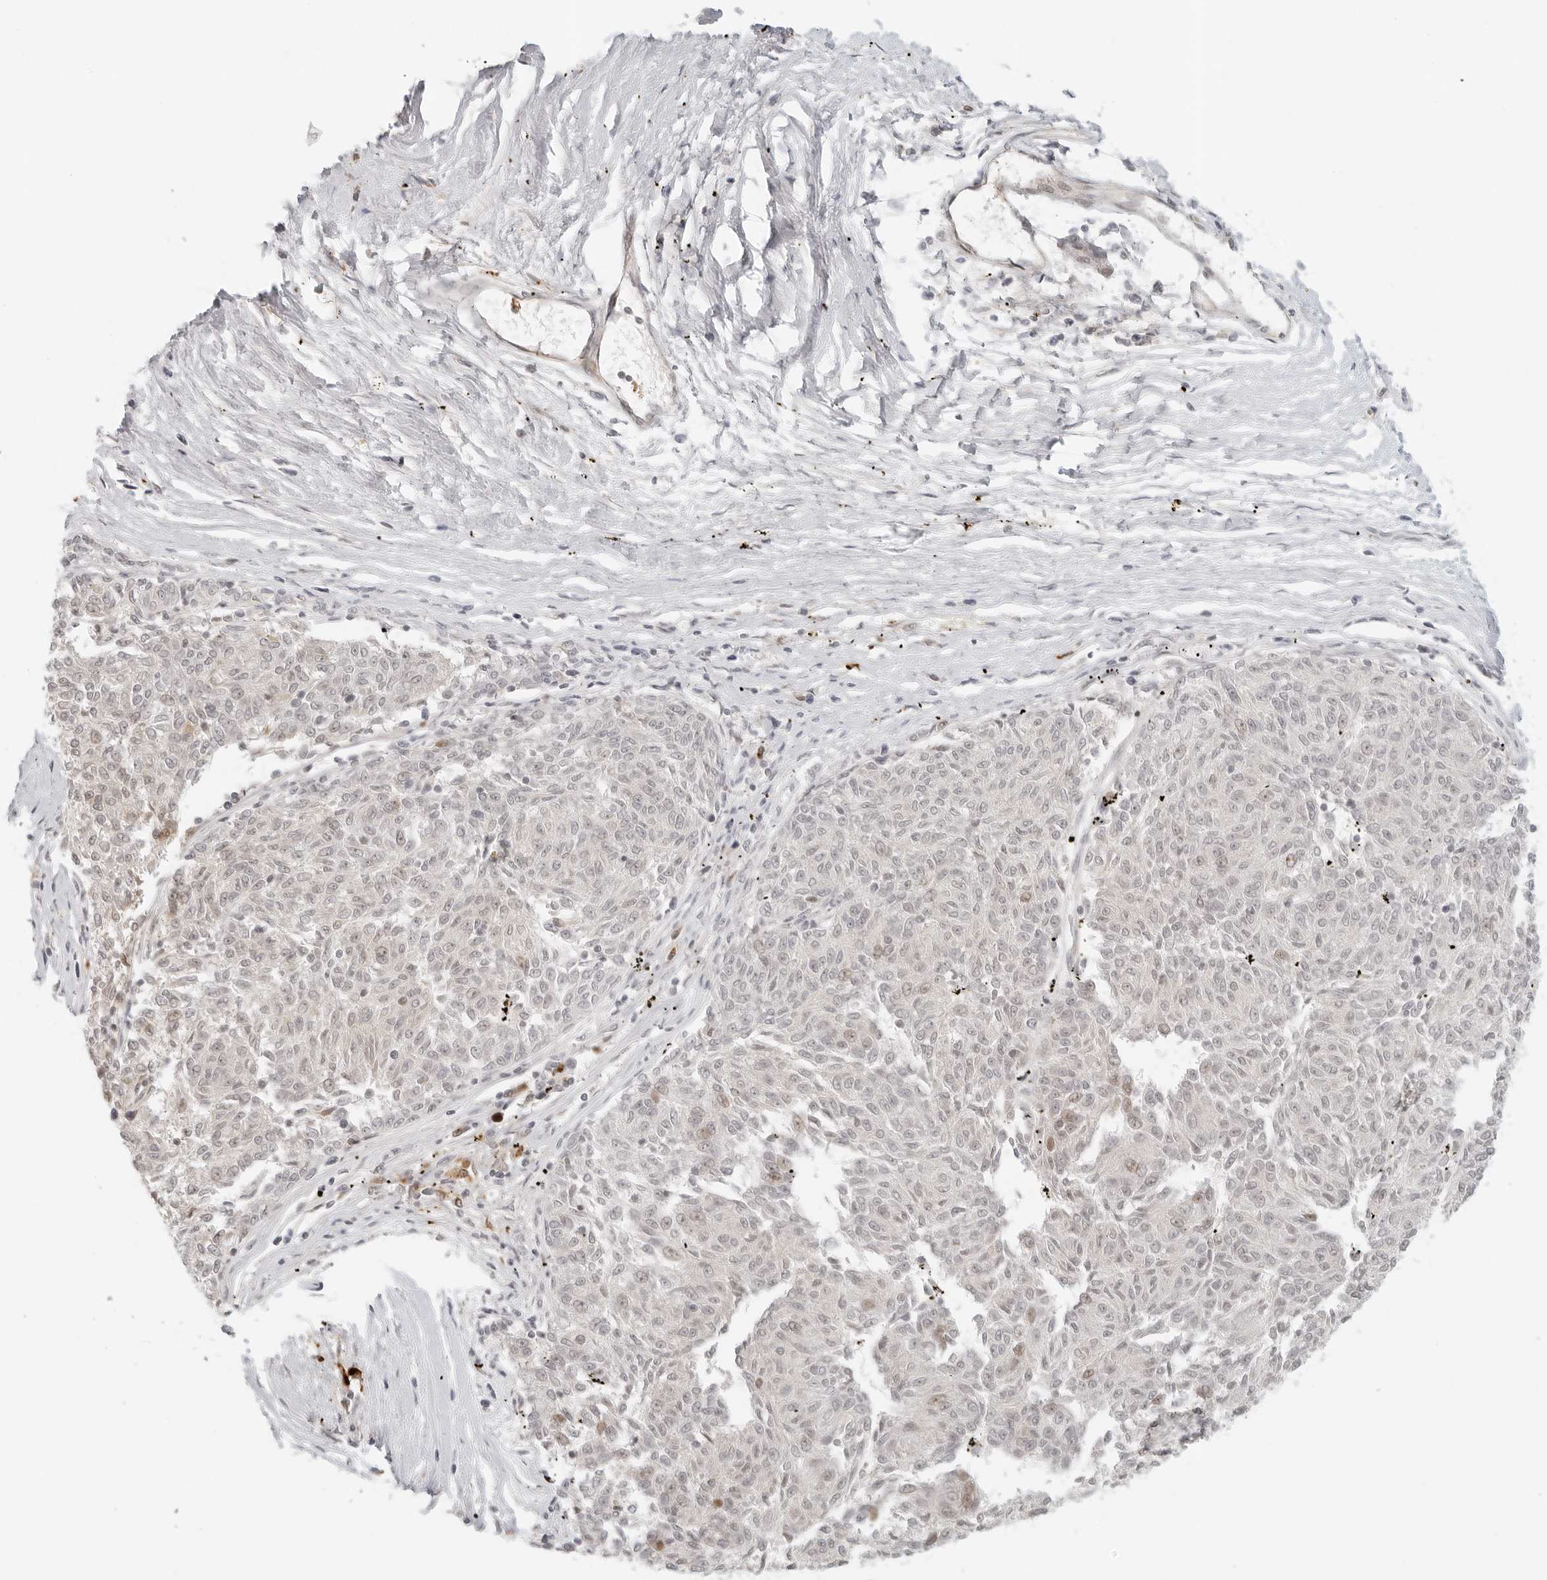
{"staining": {"intensity": "weak", "quantity": "<25%", "location": "nuclear"}, "tissue": "melanoma", "cell_type": "Tumor cells", "image_type": "cancer", "snomed": [{"axis": "morphology", "description": "Malignant melanoma, NOS"}, {"axis": "topography", "description": "Skin"}], "caption": "Malignant melanoma was stained to show a protein in brown. There is no significant positivity in tumor cells. Brightfield microscopy of immunohistochemistry (IHC) stained with DAB (3,3'-diaminobenzidine) (brown) and hematoxylin (blue), captured at high magnification.", "gene": "ZNF678", "patient": {"sex": "female", "age": 72}}